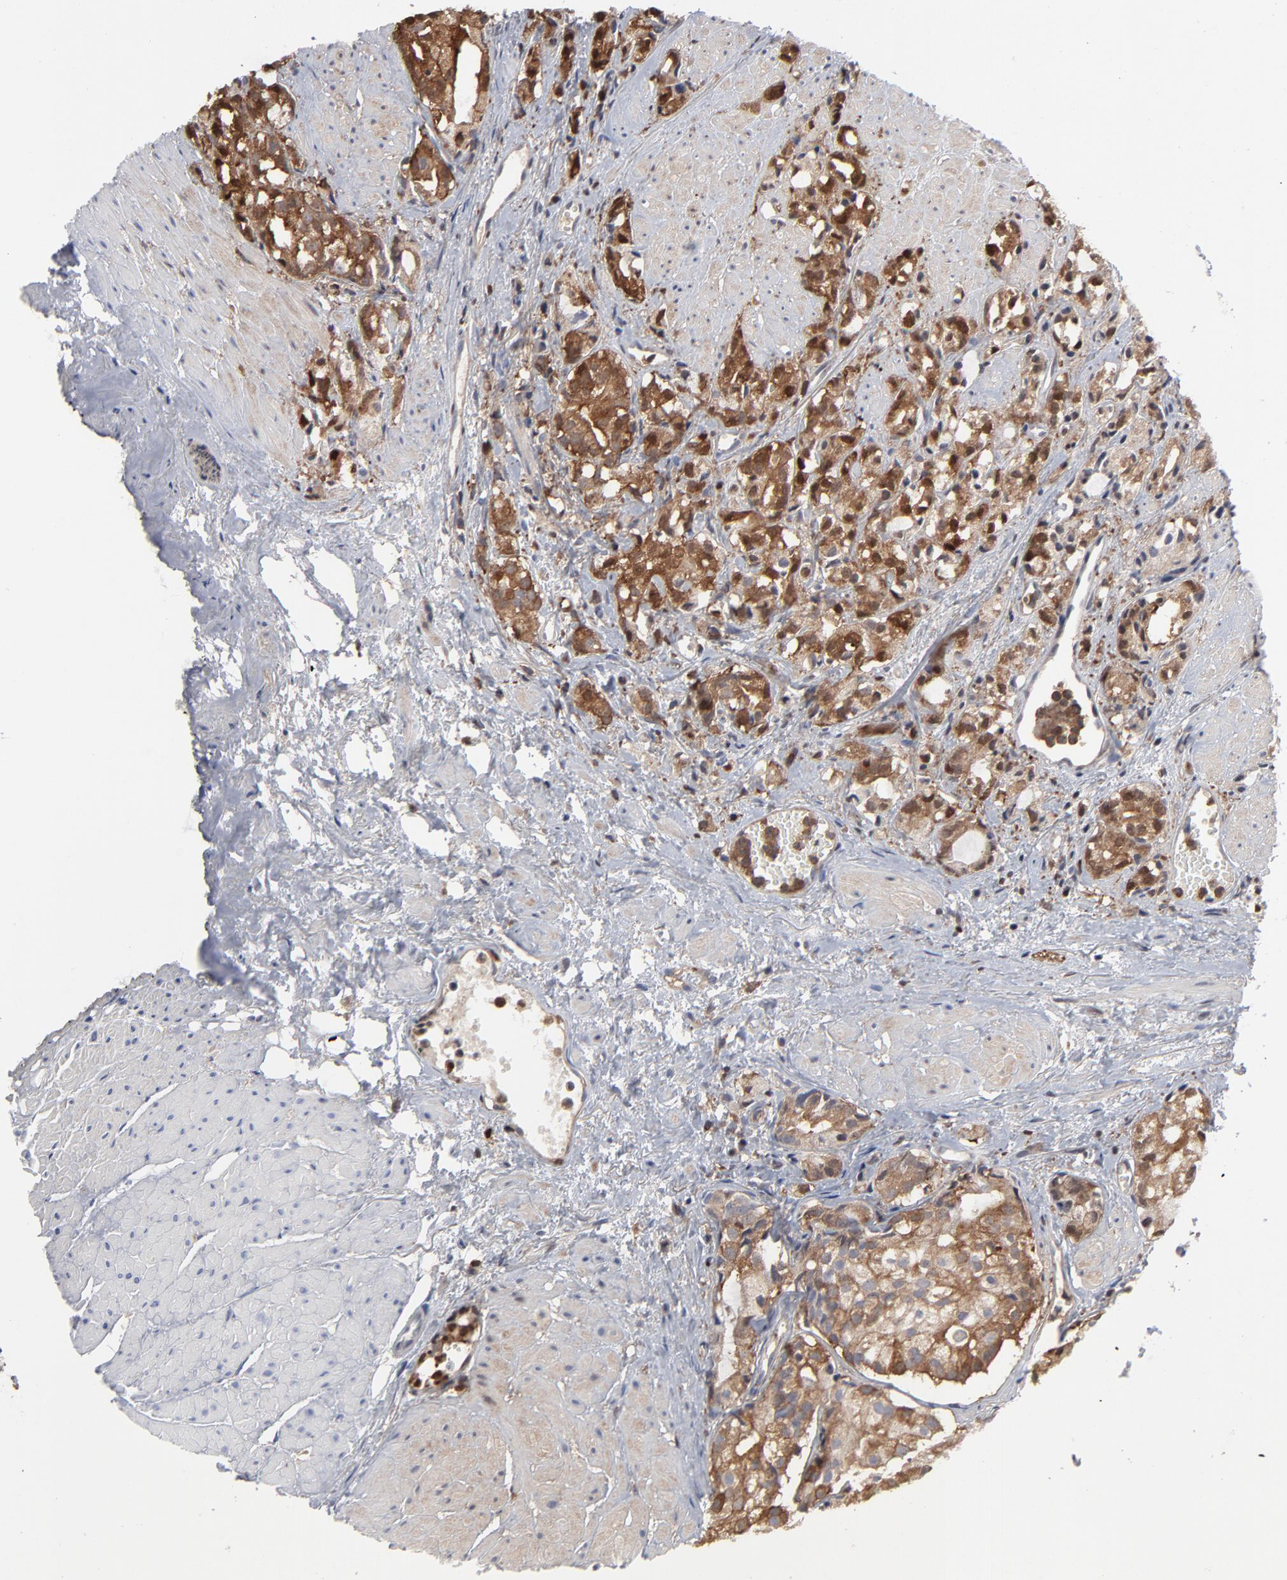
{"staining": {"intensity": "moderate", "quantity": ">75%", "location": "cytoplasmic/membranous"}, "tissue": "prostate cancer", "cell_type": "Tumor cells", "image_type": "cancer", "snomed": [{"axis": "morphology", "description": "Adenocarcinoma, High grade"}, {"axis": "topography", "description": "Prostate"}], "caption": "DAB immunohistochemical staining of human high-grade adenocarcinoma (prostate) exhibits moderate cytoplasmic/membranous protein staining in about >75% of tumor cells.", "gene": "MAP2K1", "patient": {"sex": "male", "age": 85}}